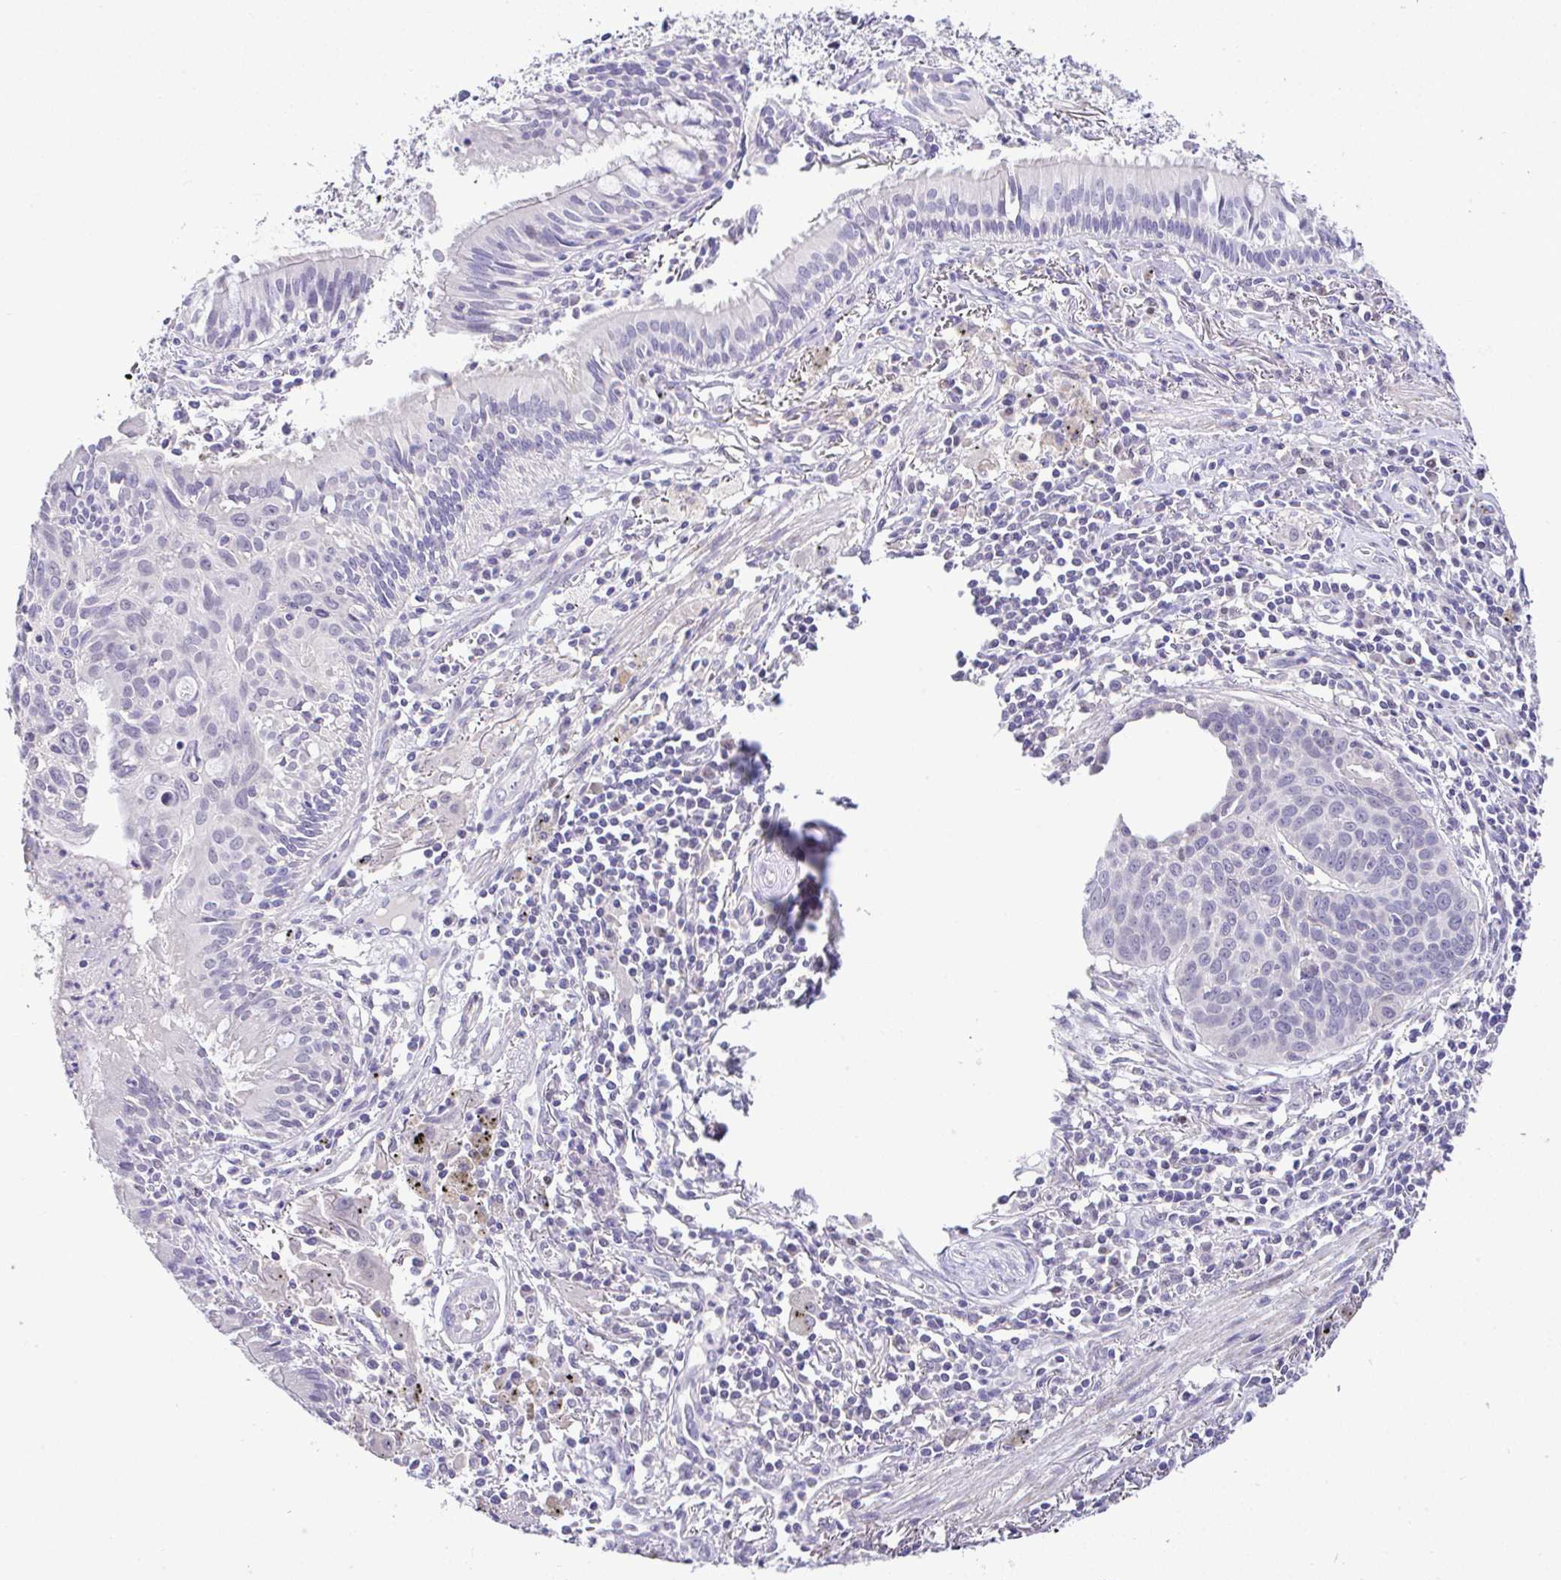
{"staining": {"intensity": "negative", "quantity": "none", "location": "none"}, "tissue": "lung cancer", "cell_type": "Tumor cells", "image_type": "cancer", "snomed": [{"axis": "morphology", "description": "Squamous cell carcinoma, NOS"}, {"axis": "topography", "description": "Lung"}], "caption": "High power microscopy micrograph of an IHC image of squamous cell carcinoma (lung), revealing no significant positivity in tumor cells.", "gene": "CTU1", "patient": {"sex": "male", "age": 71}}